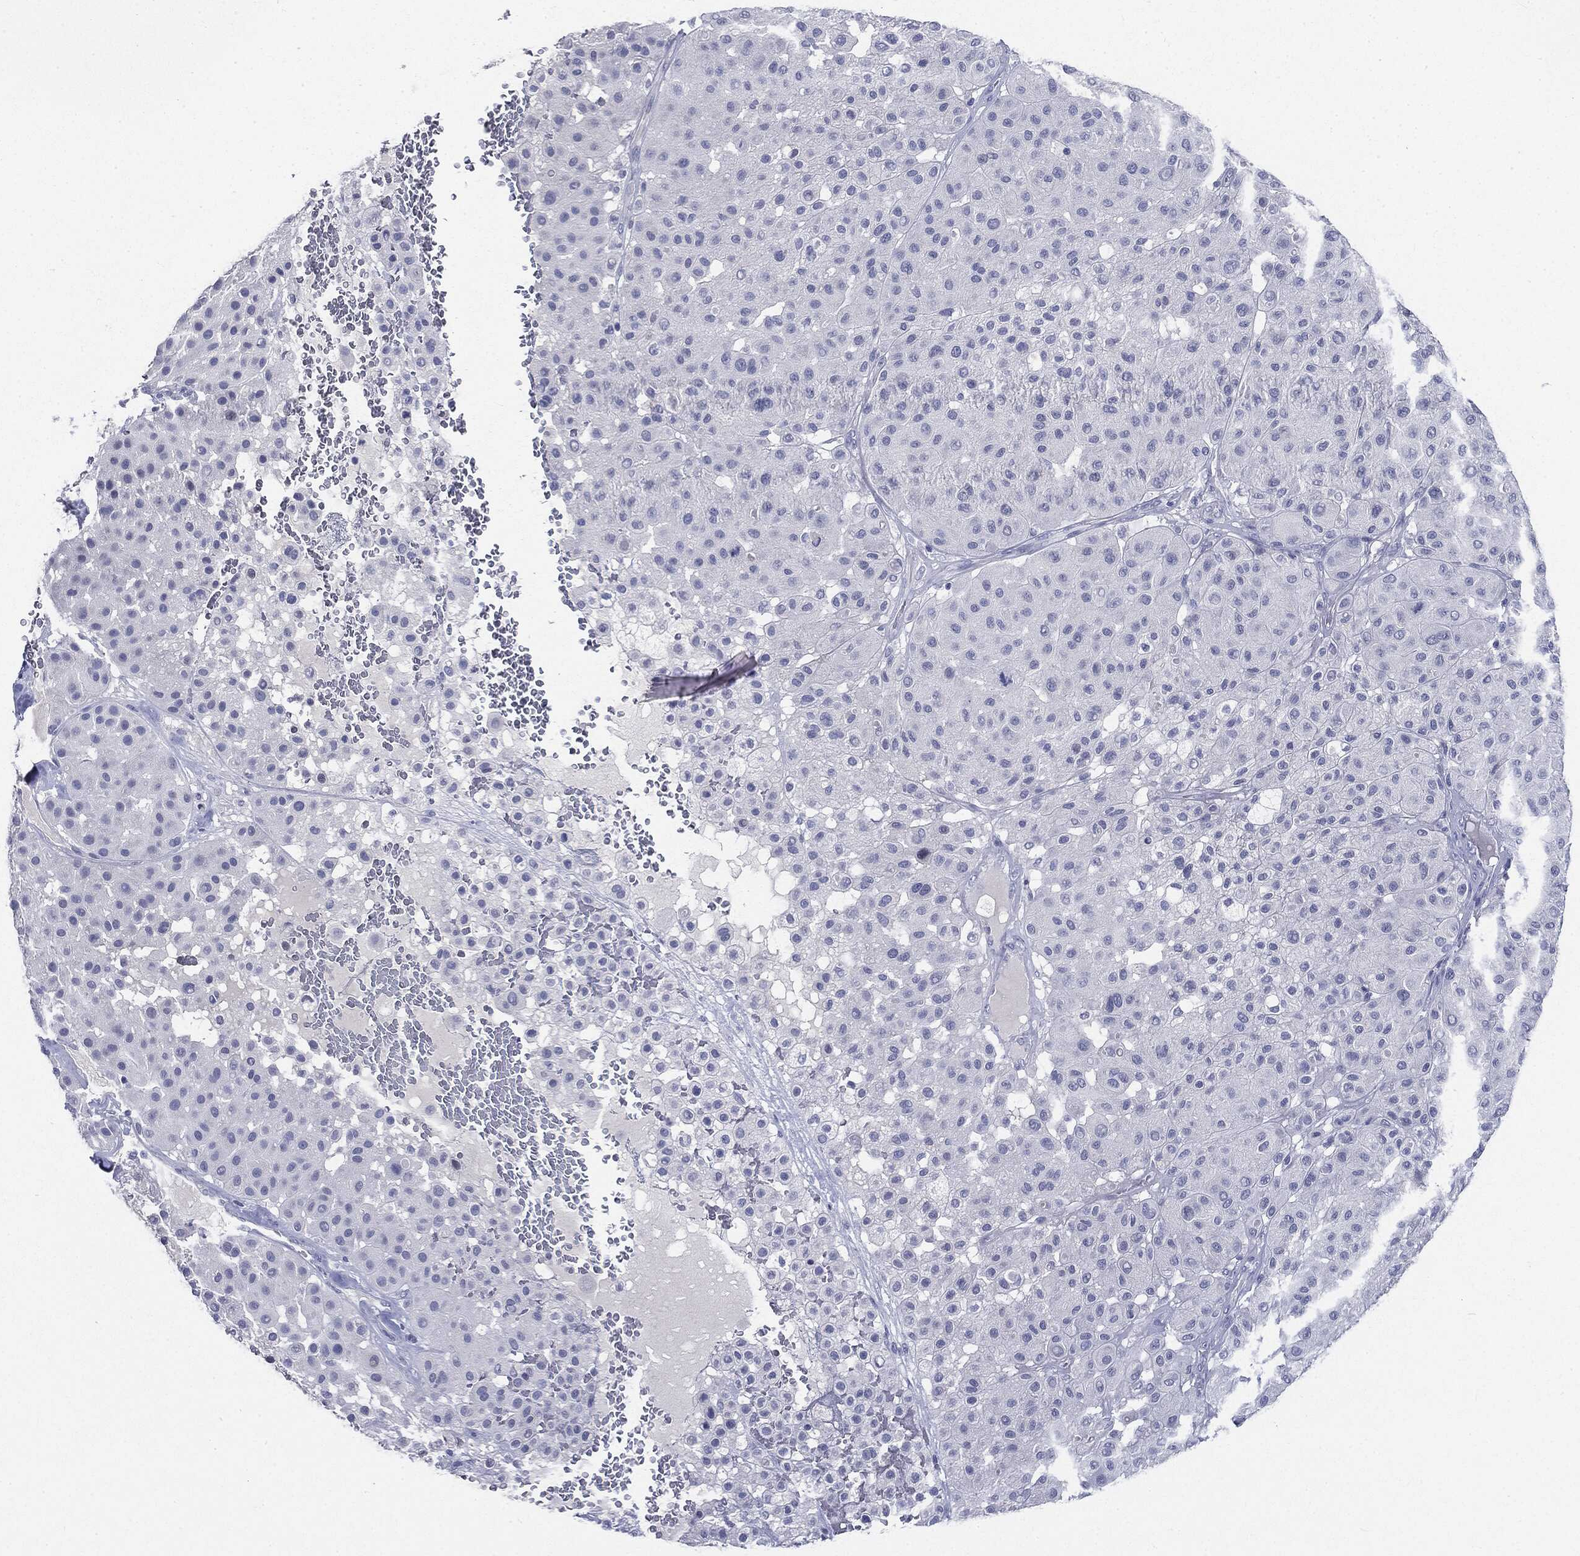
{"staining": {"intensity": "negative", "quantity": "none", "location": "none"}, "tissue": "melanoma", "cell_type": "Tumor cells", "image_type": "cancer", "snomed": [{"axis": "morphology", "description": "Malignant melanoma, Metastatic site"}, {"axis": "topography", "description": "Smooth muscle"}], "caption": "Immunohistochemistry micrograph of human melanoma stained for a protein (brown), which exhibits no positivity in tumor cells.", "gene": "CGB1", "patient": {"sex": "male", "age": 41}}